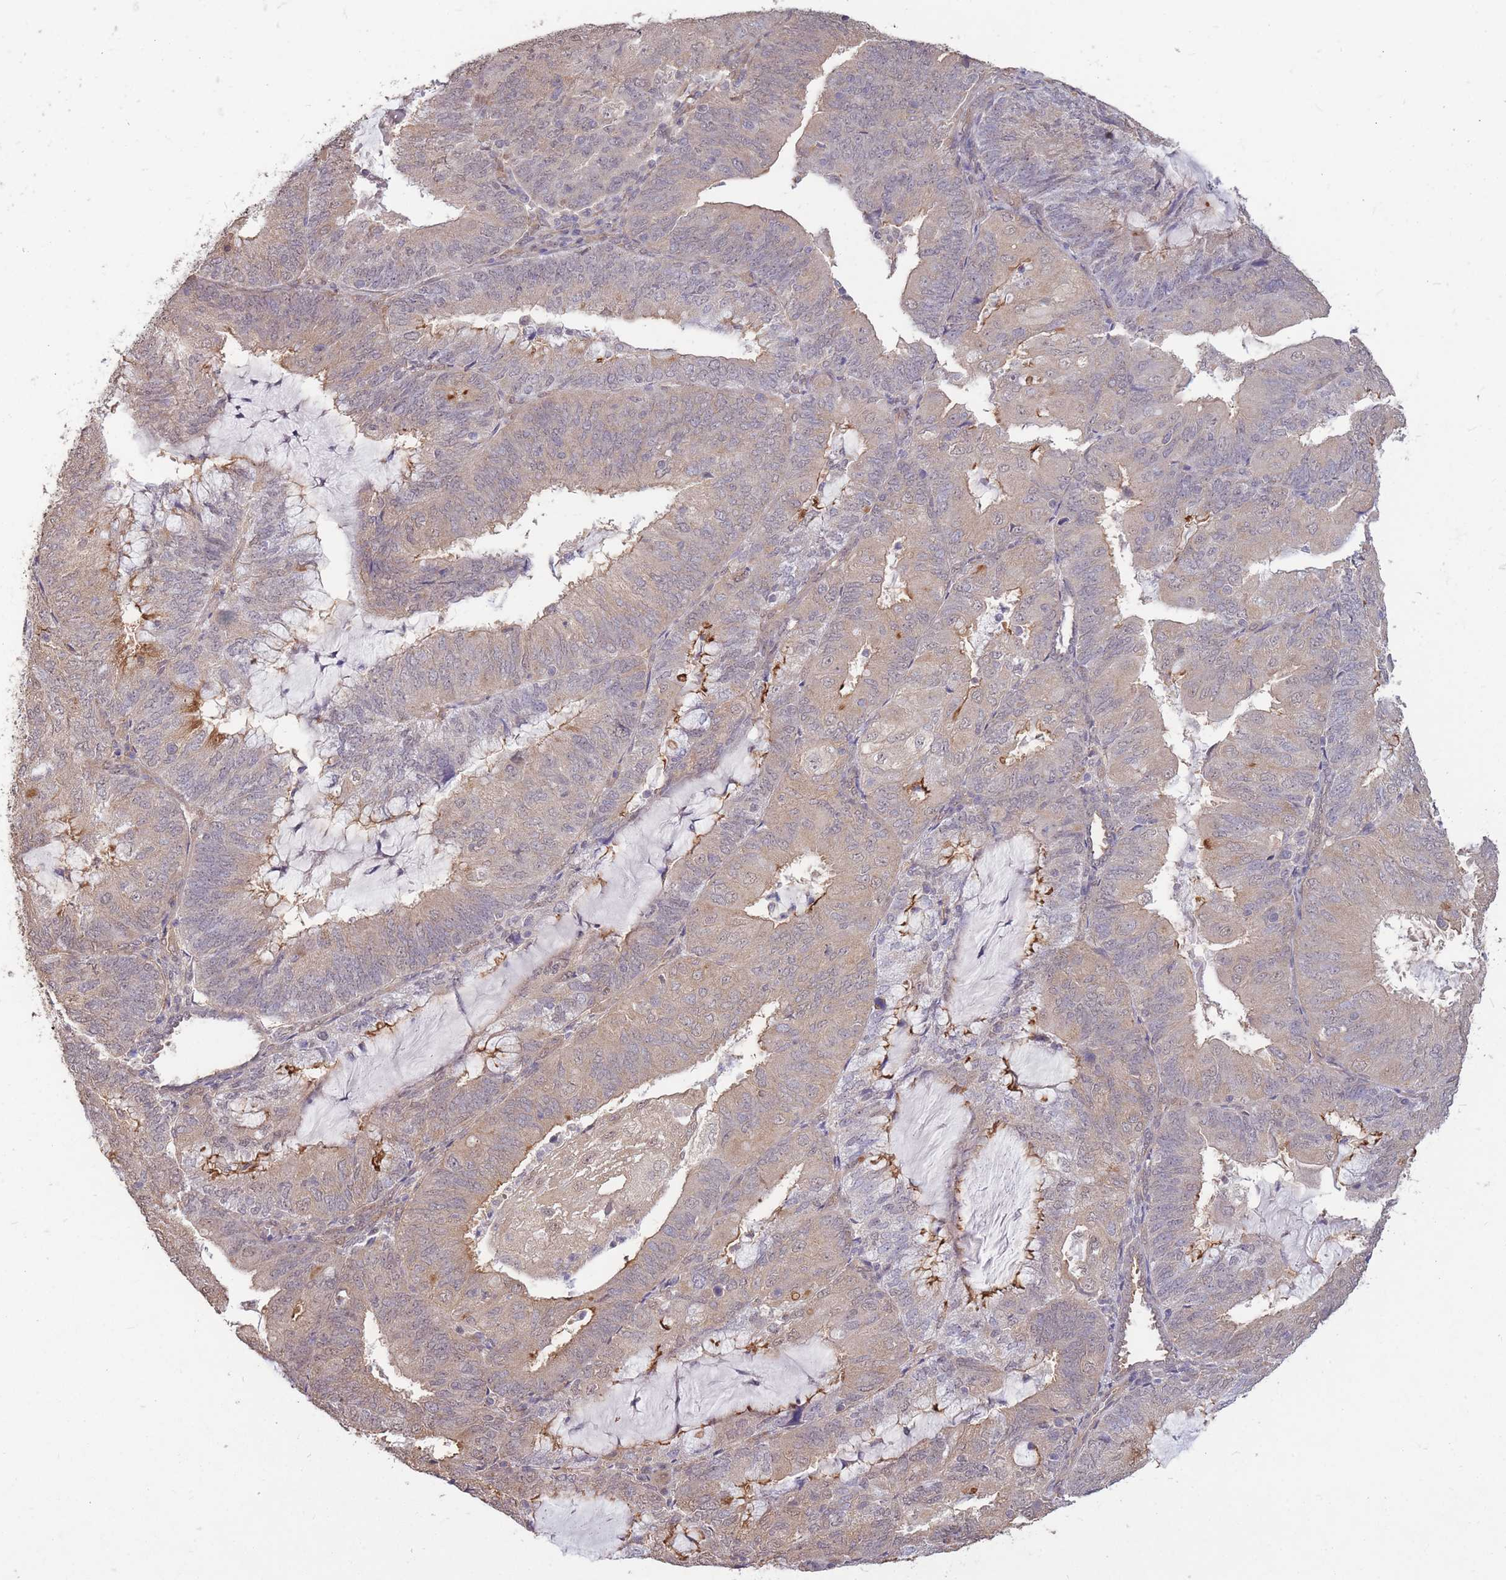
{"staining": {"intensity": "negative", "quantity": "none", "location": "none"}, "tissue": "endometrial cancer", "cell_type": "Tumor cells", "image_type": "cancer", "snomed": [{"axis": "morphology", "description": "Adenocarcinoma, NOS"}, {"axis": "topography", "description": "Endometrium"}], "caption": "There is no significant staining in tumor cells of endometrial cancer.", "gene": "DYNC1LI2", "patient": {"sex": "female", "age": 81}}